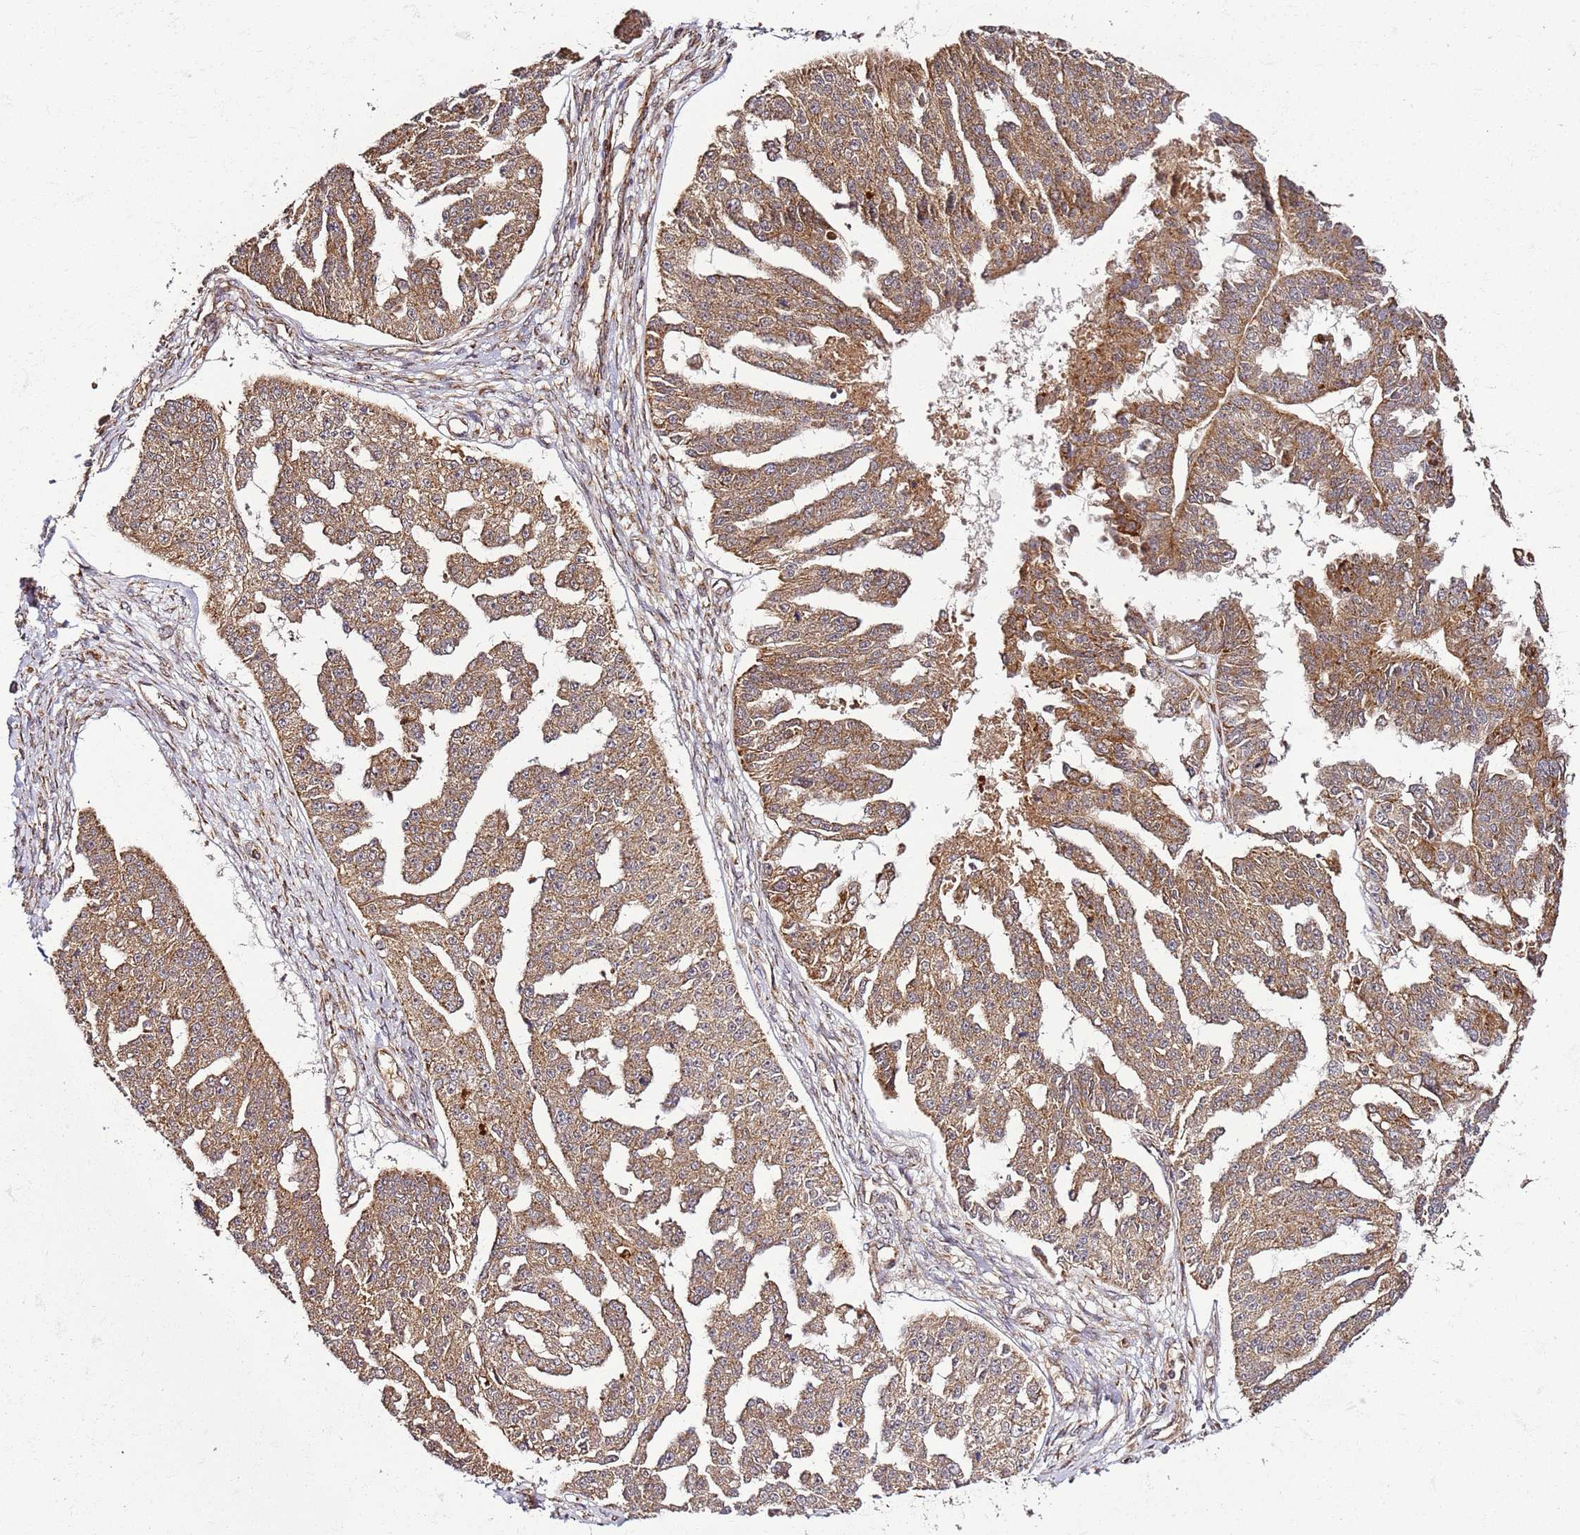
{"staining": {"intensity": "strong", "quantity": ">75%", "location": "cytoplasmic/membranous"}, "tissue": "ovarian cancer", "cell_type": "Tumor cells", "image_type": "cancer", "snomed": [{"axis": "morphology", "description": "Cystadenocarcinoma, serous, NOS"}, {"axis": "topography", "description": "Ovary"}], "caption": "Protein expression analysis of human ovarian cancer reveals strong cytoplasmic/membranous expression in approximately >75% of tumor cells.", "gene": "TM2D2", "patient": {"sex": "female", "age": 58}}